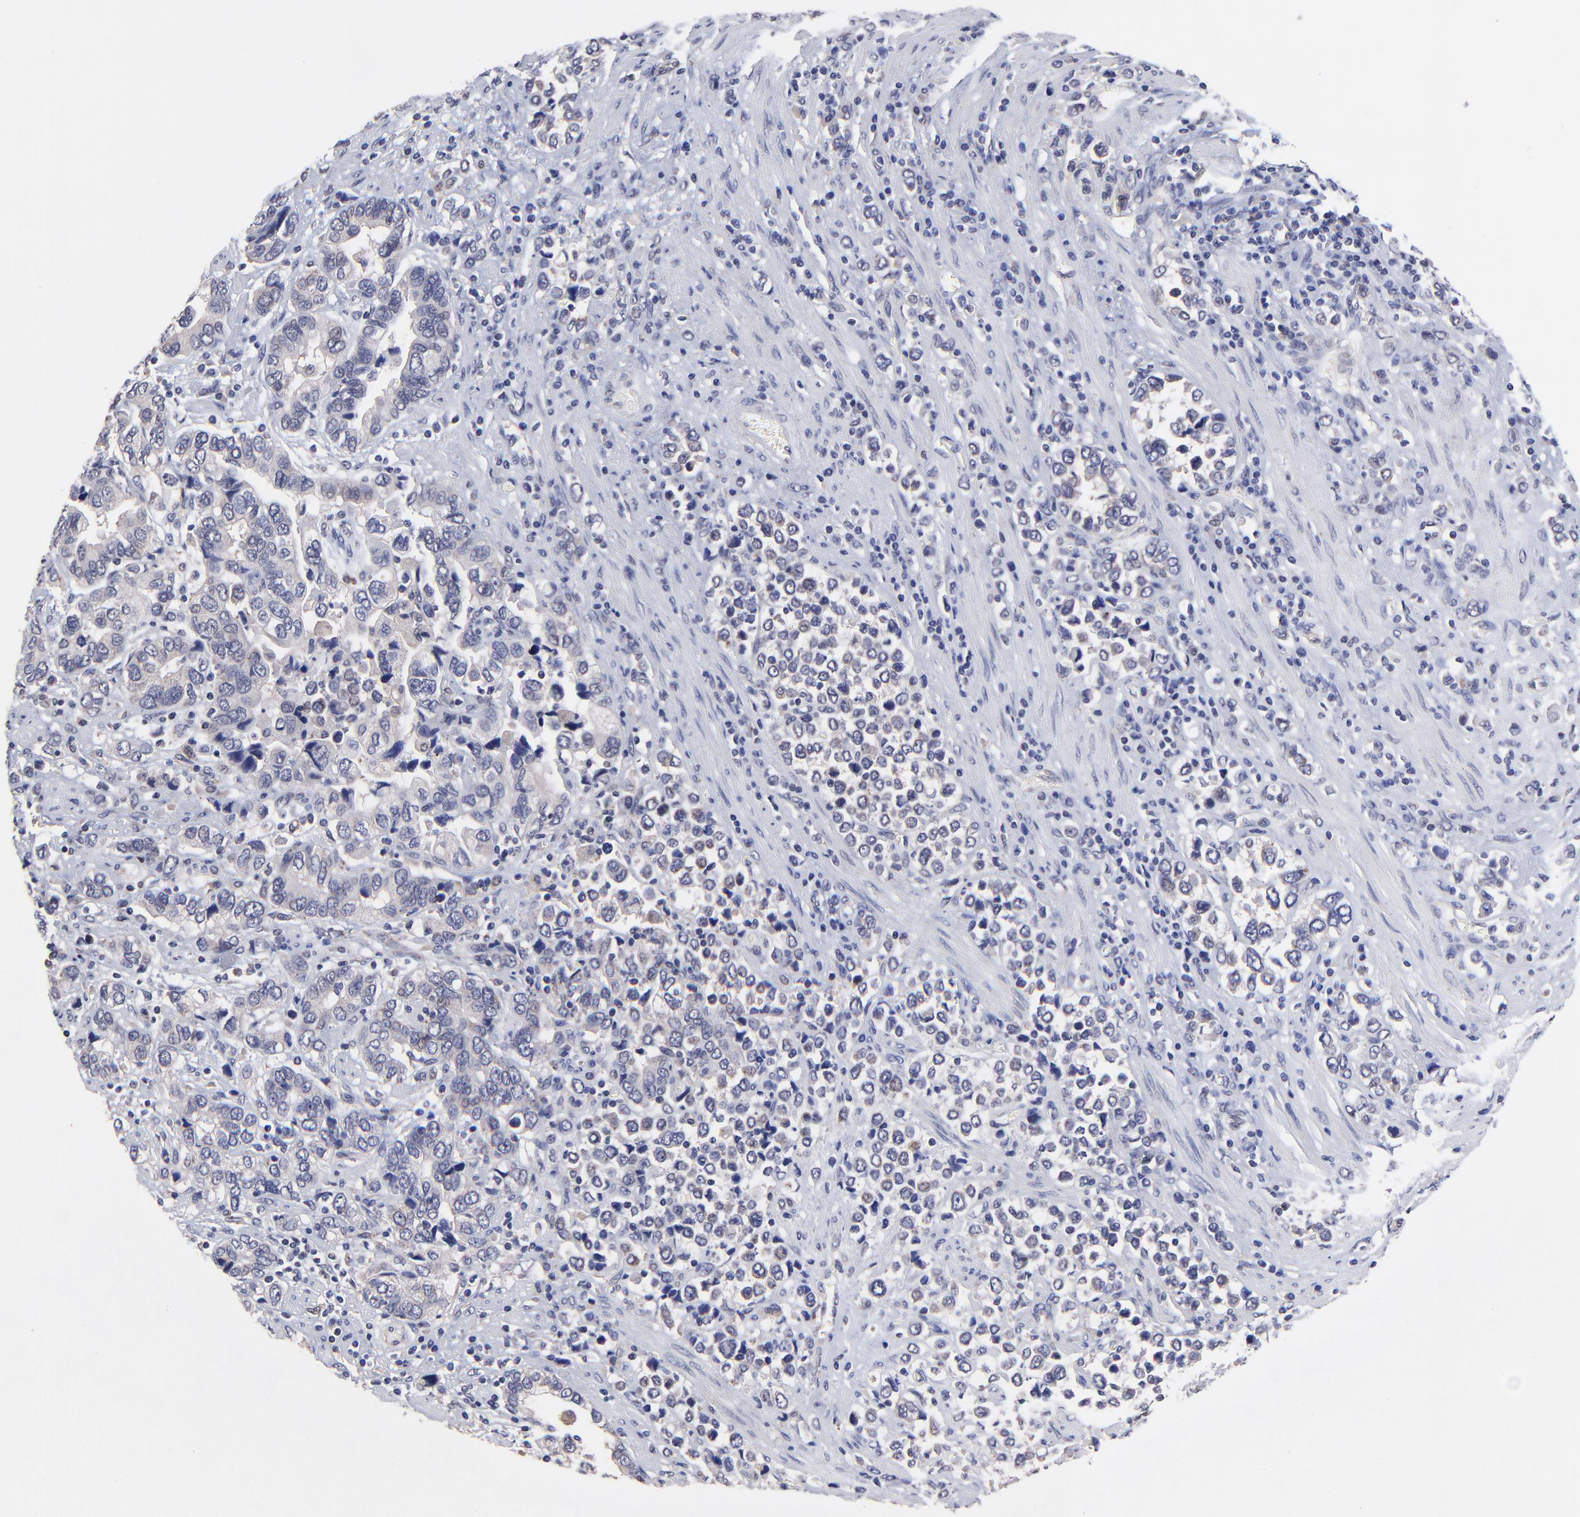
{"staining": {"intensity": "negative", "quantity": "none", "location": "none"}, "tissue": "stomach cancer", "cell_type": "Tumor cells", "image_type": "cancer", "snomed": [{"axis": "morphology", "description": "Adenocarcinoma, NOS"}, {"axis": "topography", "description": "Stomach, upper"}], "caption": "Tumor cells show no significant positivity in adenocarcinoma (stomach).", "gene": "ZNF747", "patient": {"sex": "male", "age": 76}}